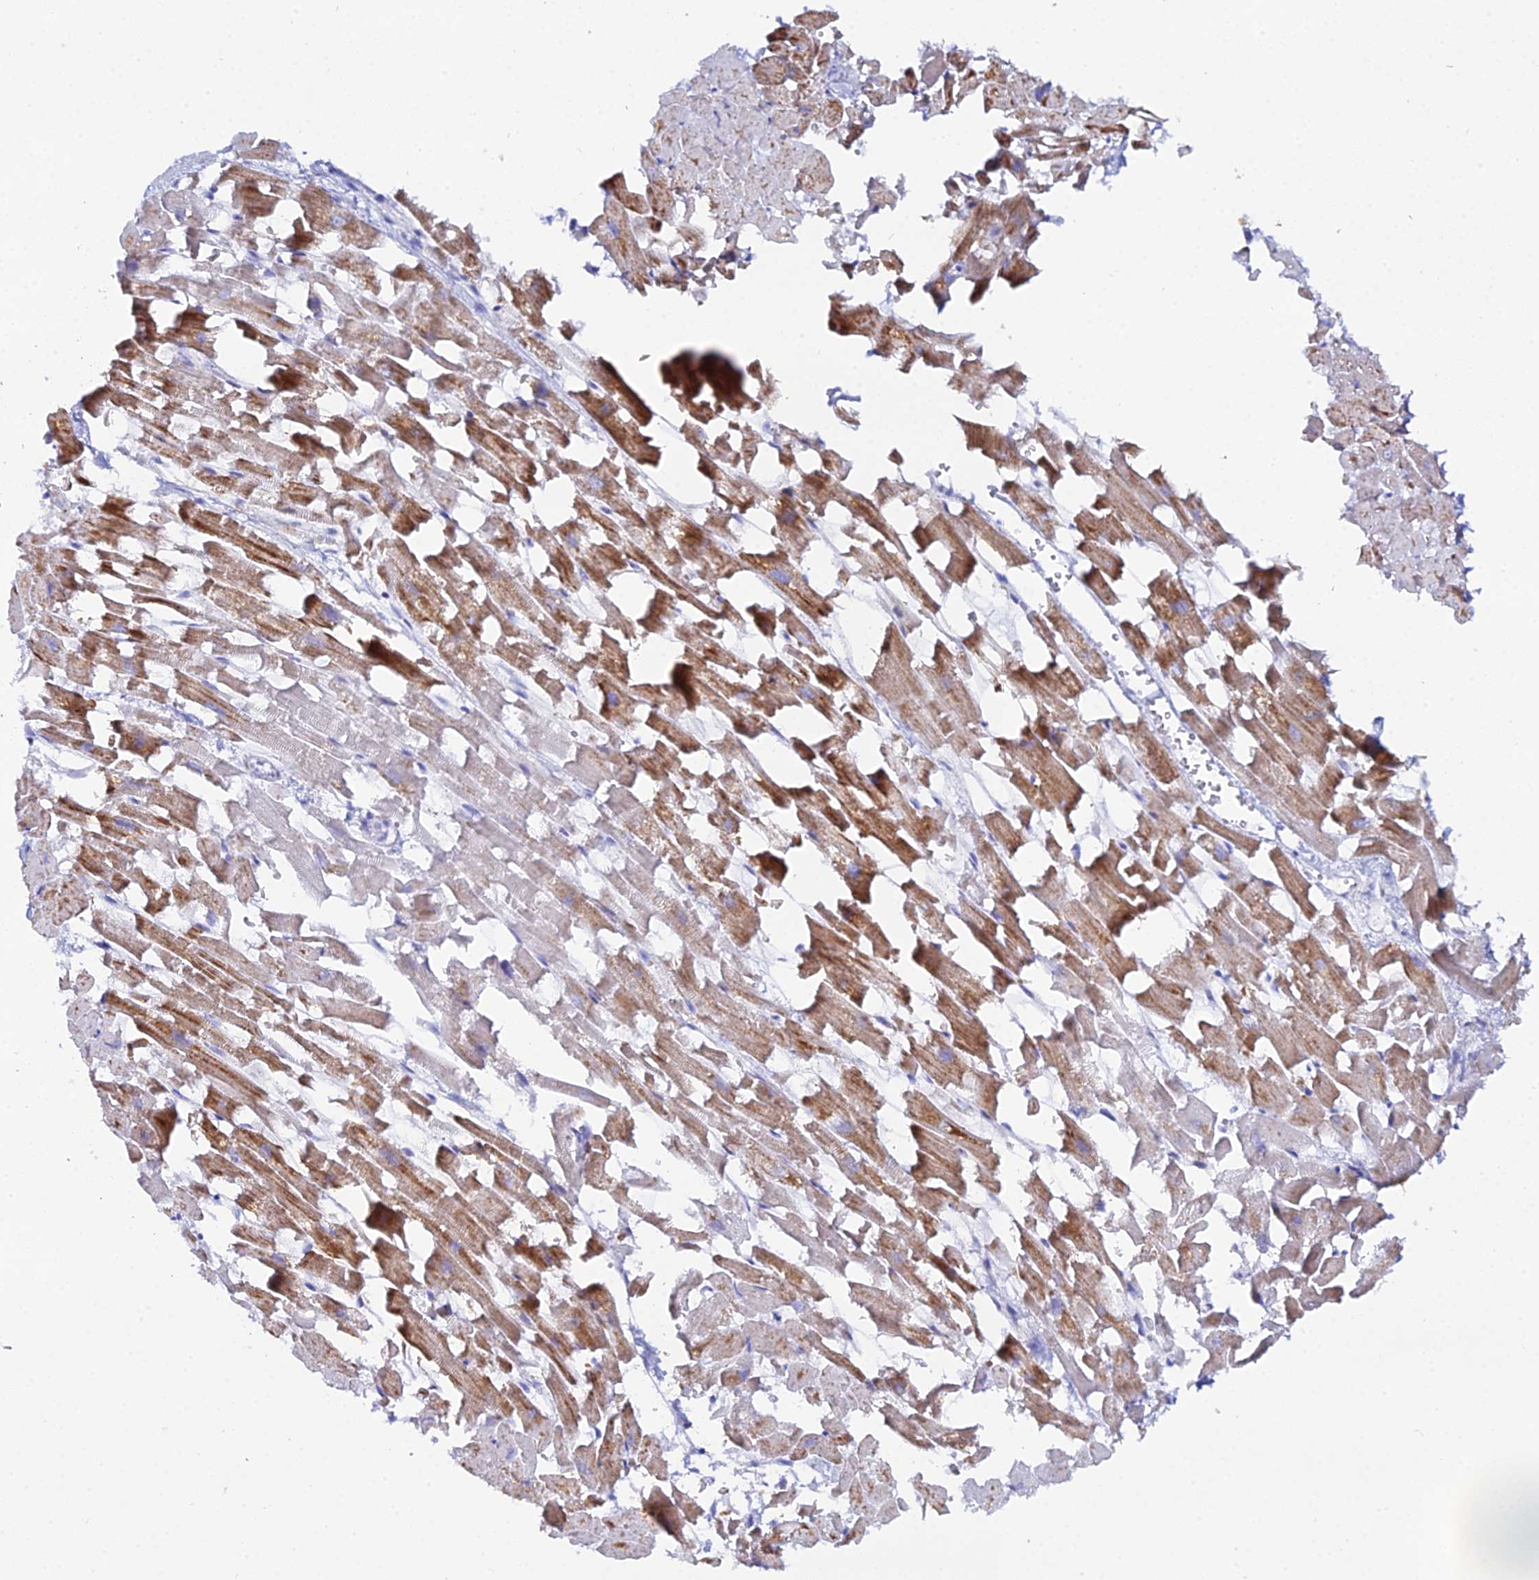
{"staining": {"intensity": "moderate", "quantity": ">75%", "location": "cytoplasmic/membranous"}, "tissue": "heart muscle", "cell_type": "Cardiomyocytes", "image_type": "normal", "snomed": [{"axis": "morphology", "description": "Normal tissue, NOS"}, {"axis": "topography", "description": "Heart"}], "caption": "Heart muscle stained with immunohistochemistry (IHC) displays moderate cytoplasmic/membranous positivity in about >75% of cardiomyocytes.", "gene": "DHX34", "patient": {"sex": "female", "age": 64}}